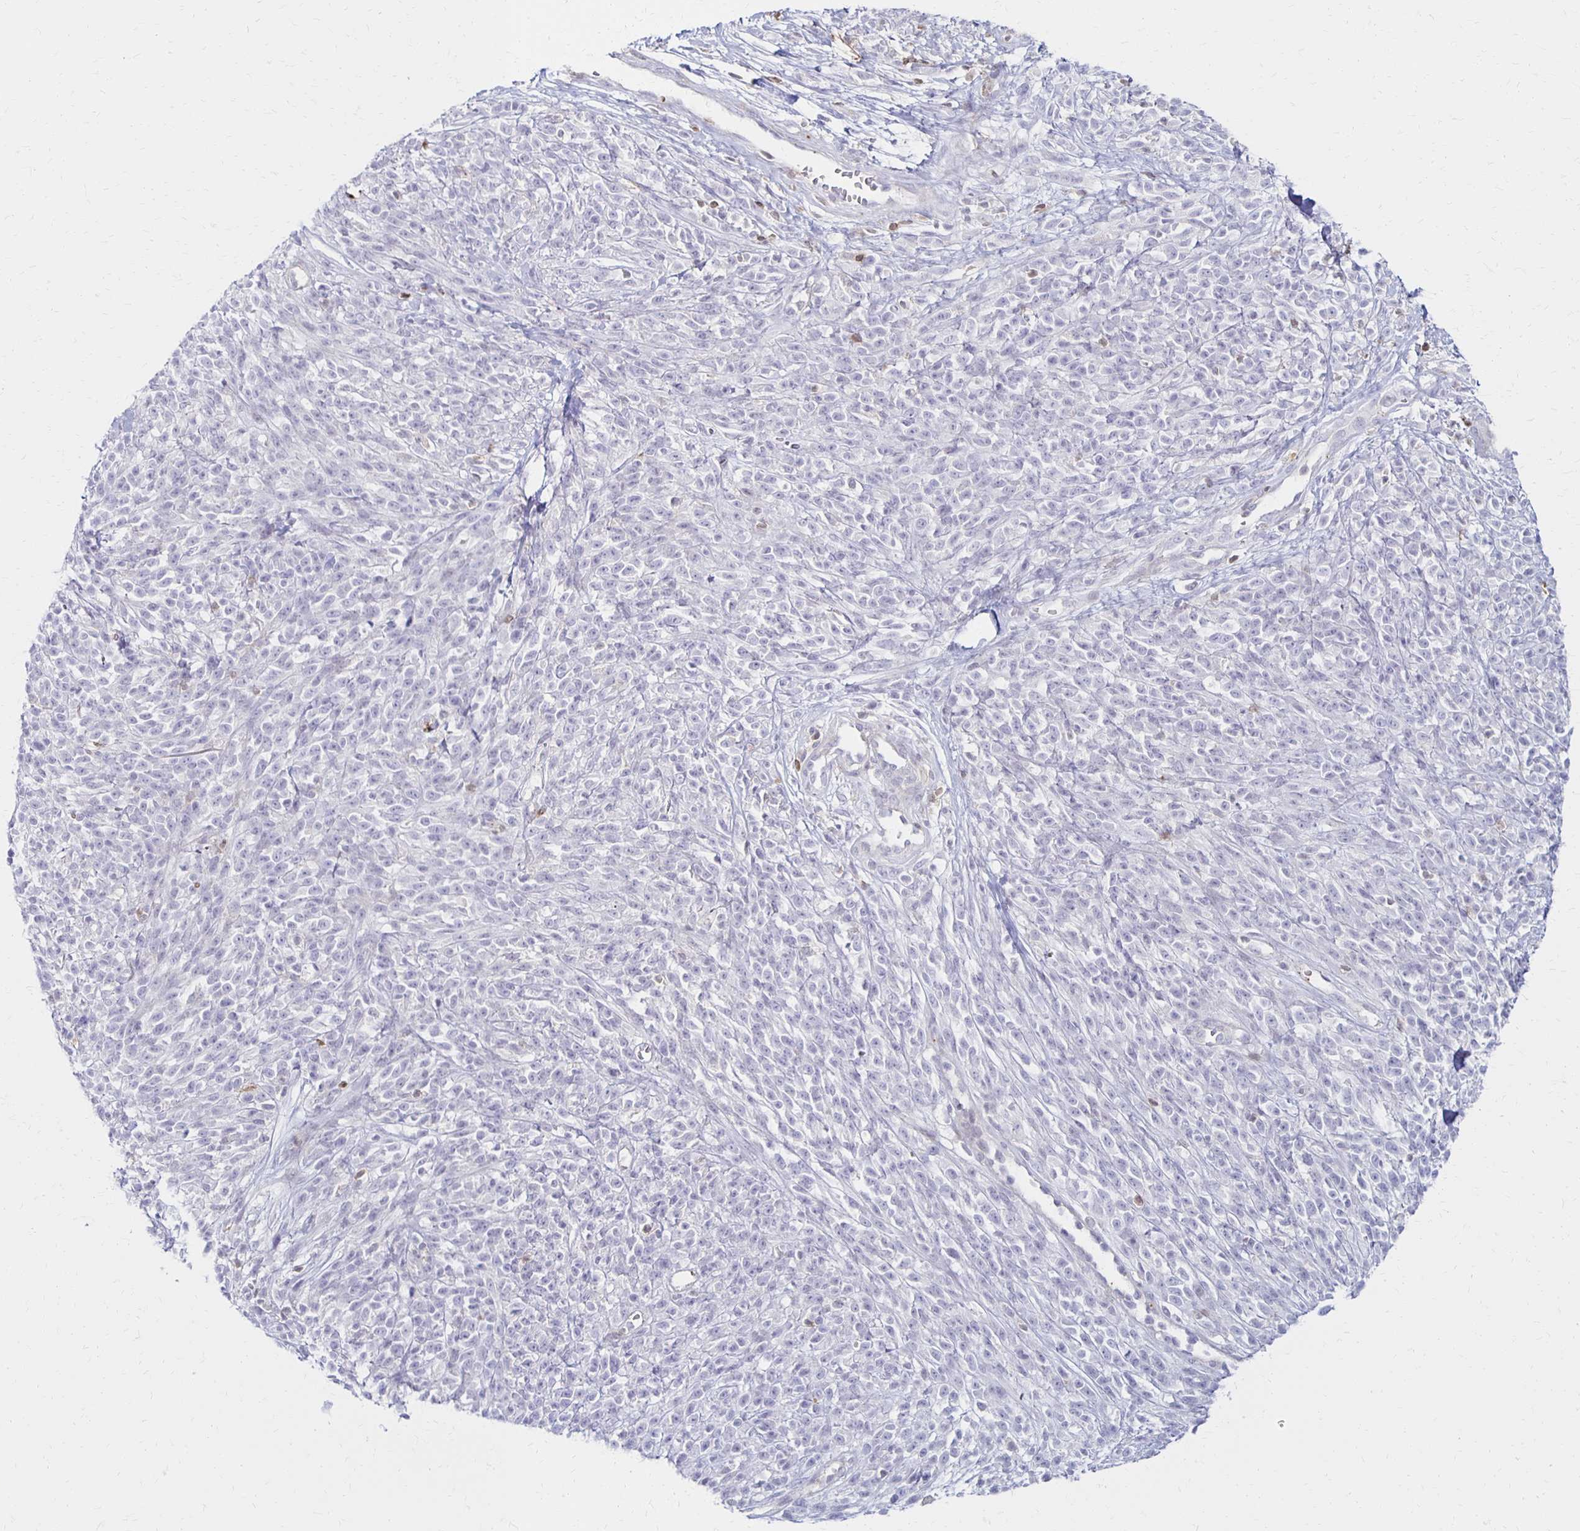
{"staining": {"intensity": "negative", "quantity": "none", "location": "none"}, "tissue": "melanoma", "cell_type": "Tumor cells", "image_type": "cancer", "snomed": [{"axis": "morphology", "description": "Malignant melanoma, NOS"}, {"axis": "topography", "description": "Skin"}, {"axis": "topography", "description": "Skin of trunk"}], "caption": "A high-resolution photomicrograph shows immunohistochemistry (IHC) staining of malignant melanoma, which exhibits no significant positivity in tumor cells. (Immunohistochemistry, brightfield microscopy, high magnification).", "gene": "CCL21", "patient": {"sex": "male", "age": 74}}